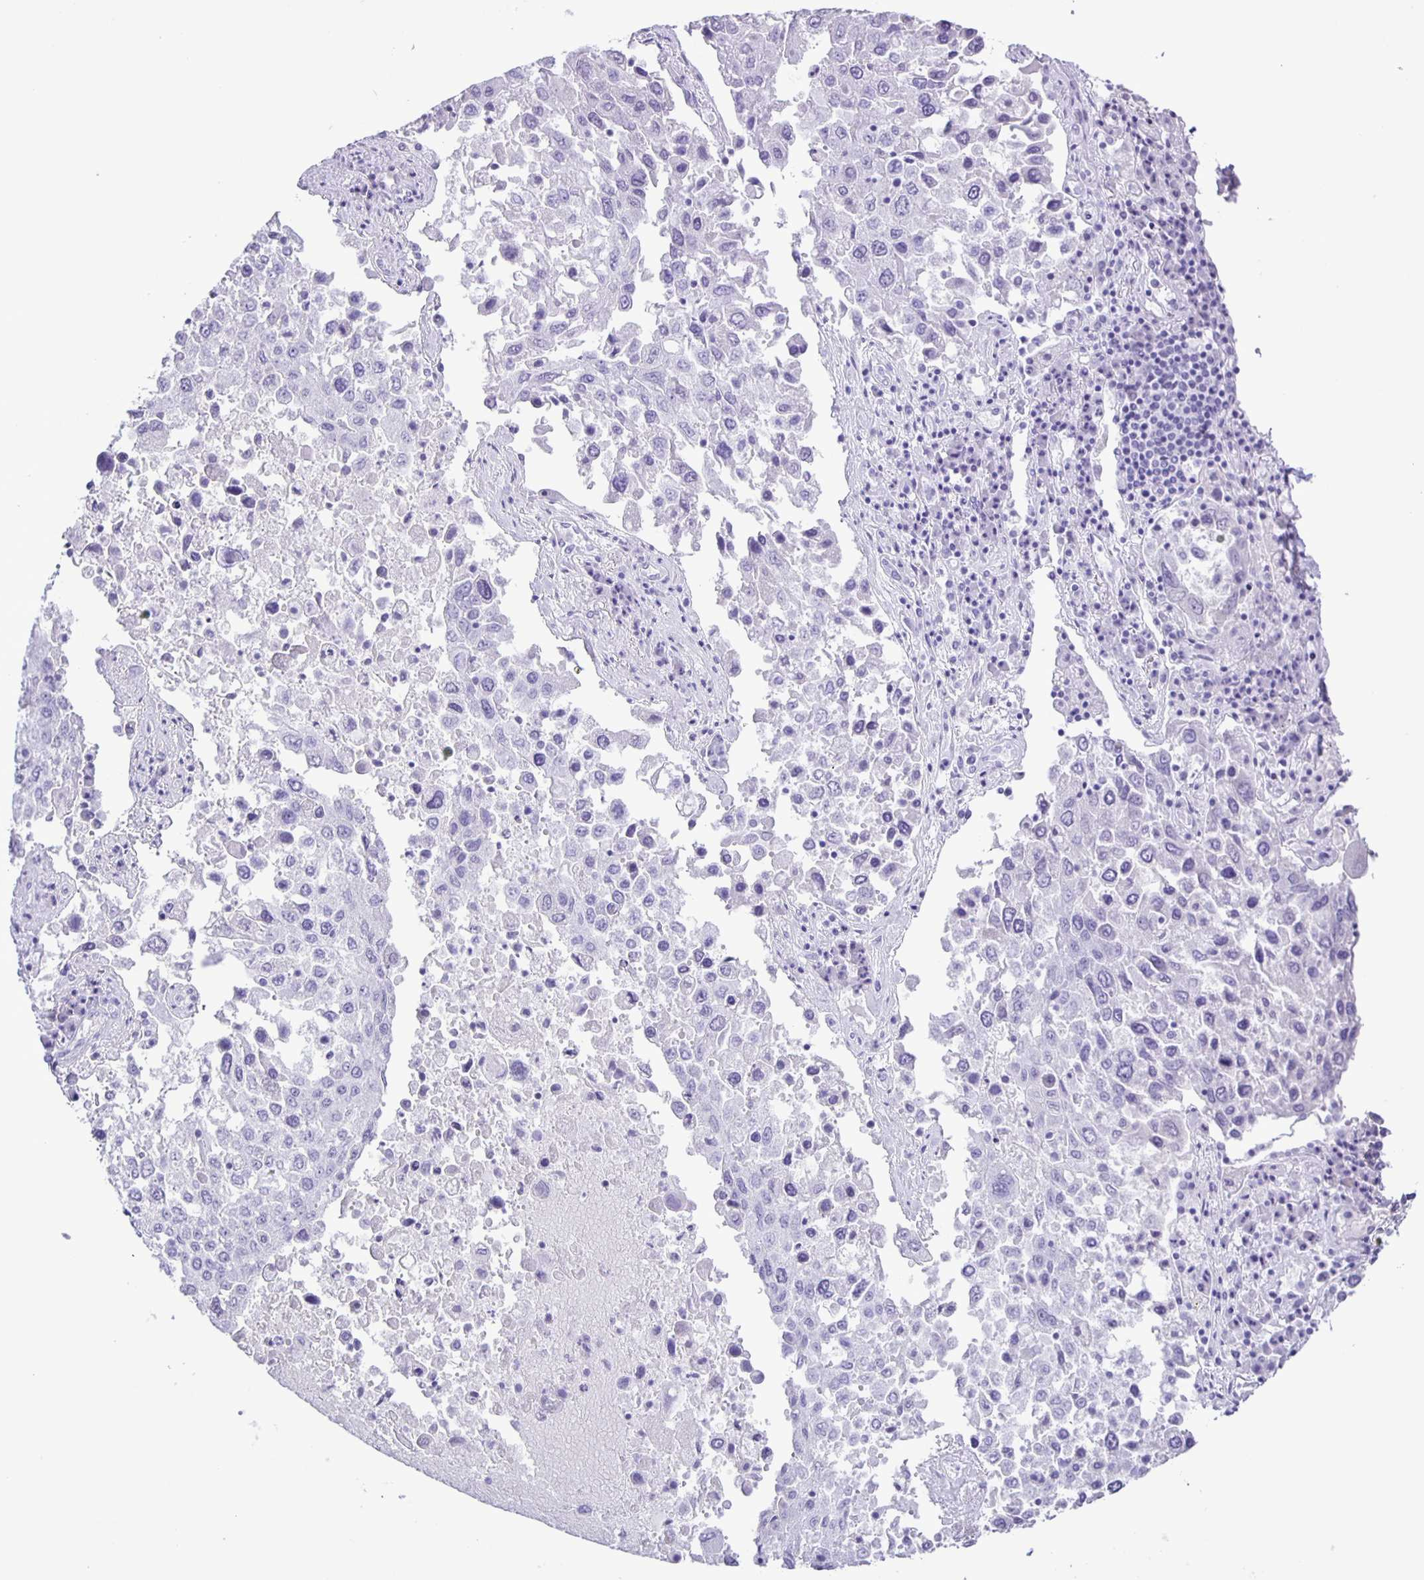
{"staining": {"intensity": "negative", "quantity": "none", "location": "none"}, "tissue": "lung cancer", "cell_type": "Tumor cells", "image_type": "cancer", "snomed": [{"axis": "morphology", "description": "Squamous cell carcinoma, NOS"}, {"axis": "topography", "description": "Lung"}], "caption": "Tumor cells show no significant protein staining in squamous cell carcinoma (lung). (DAB immunohistochemistry, high magnification).", "gene": "EZHIP", "patient": {"sex": "male", "age": 65}}